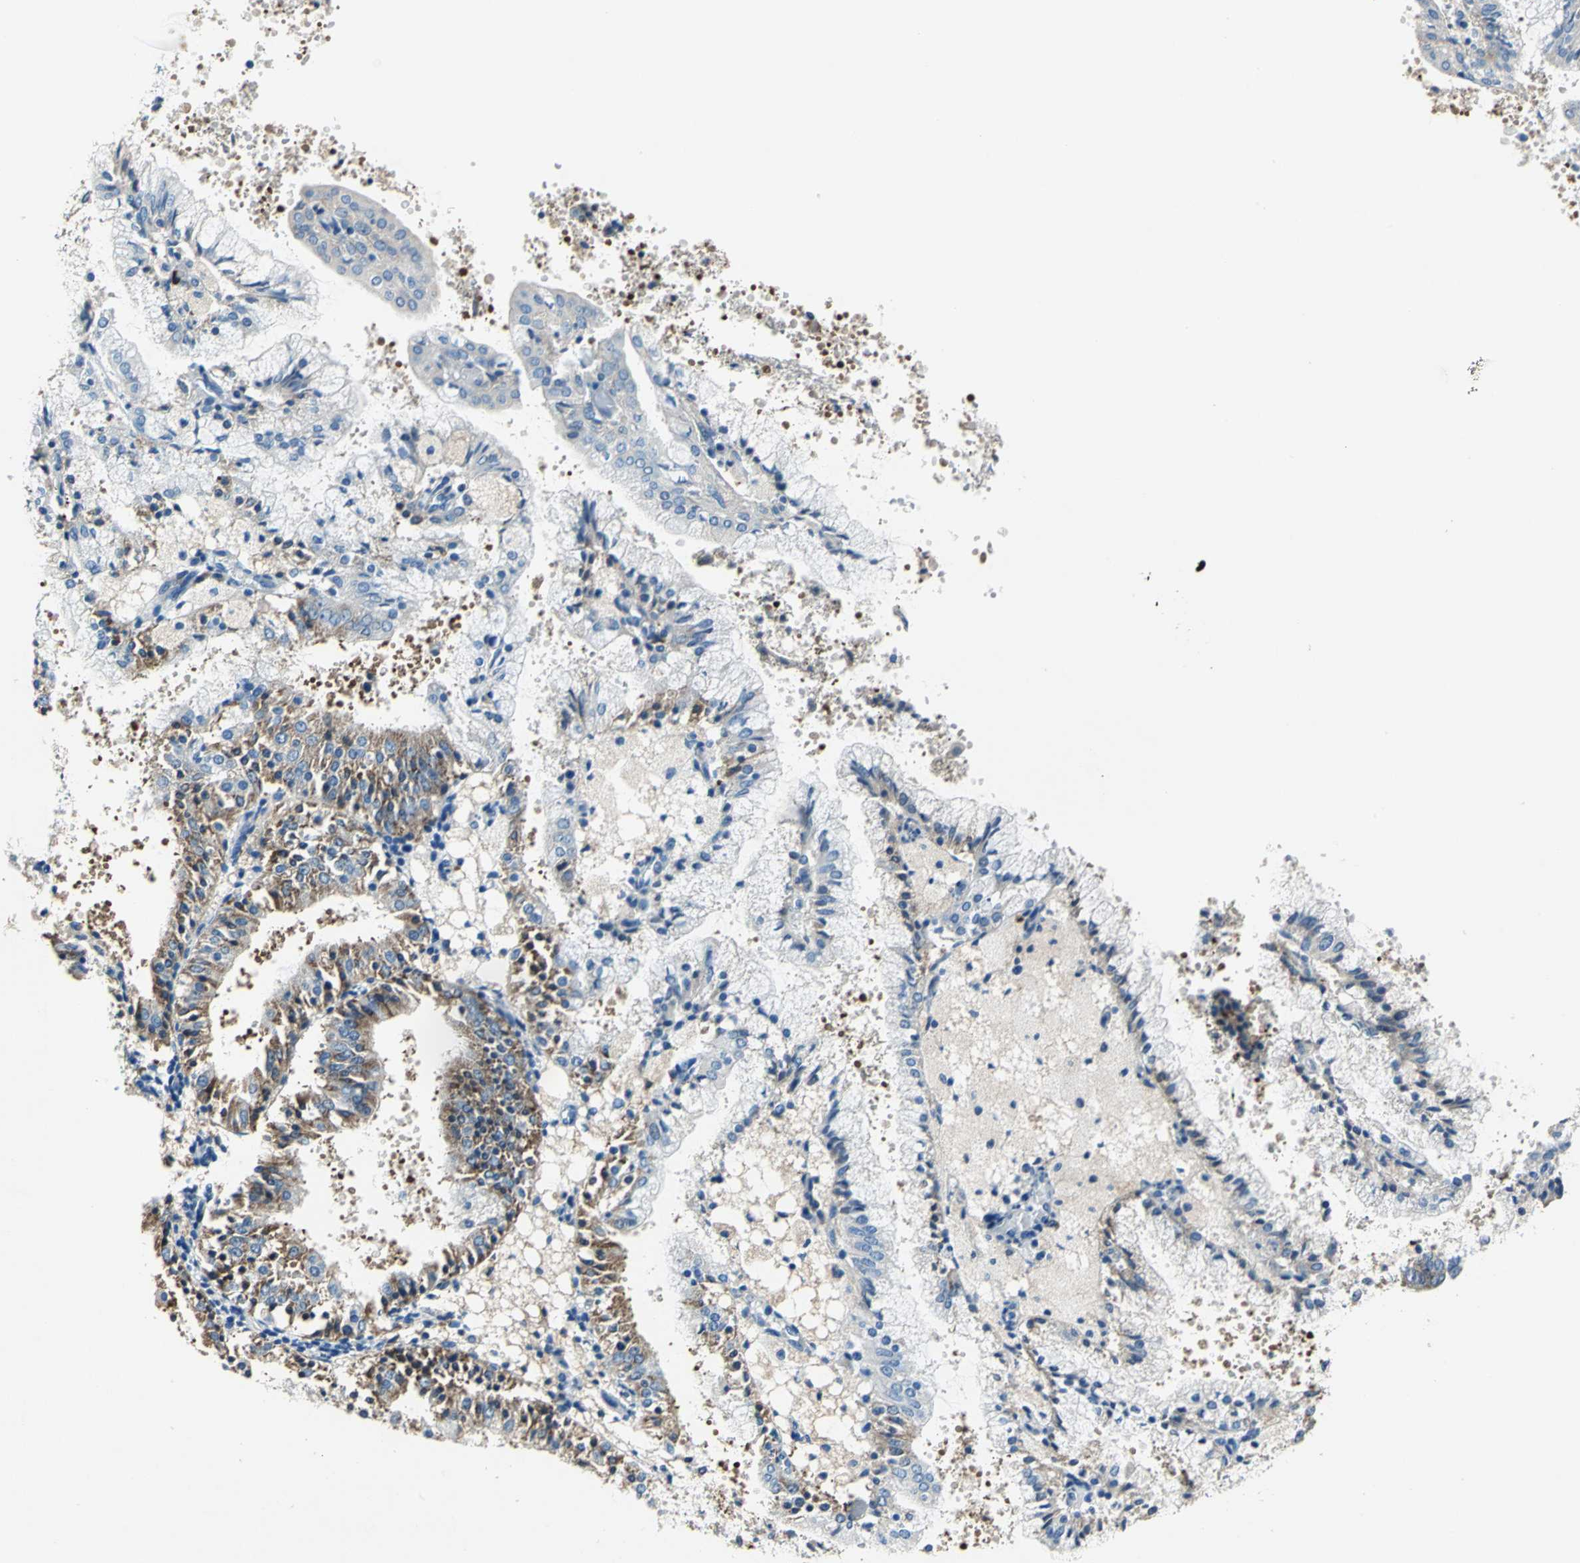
{"staining": {"intensity": "moderate", "quantity": "25%-75%", "location": "cytoplasmic/membranous"}, "tissue": "endometrial cancer", "cell_type": "Tumor cells", "image_type": "cancer", "snomed": [{"axis": "morphology", "description": "Adenocarcinoma, NOS"}, {"axis": "topography", "description": "Endometrium"}], "caption": "Protein expression analysis of adenocarcinoma (endometrial) displays moderate cytoplasmic/membranous staining in approximately 25%-75% of tumor cells.", "gene": "TRIM25", "patient": {"sex": "female", "age": 63}}